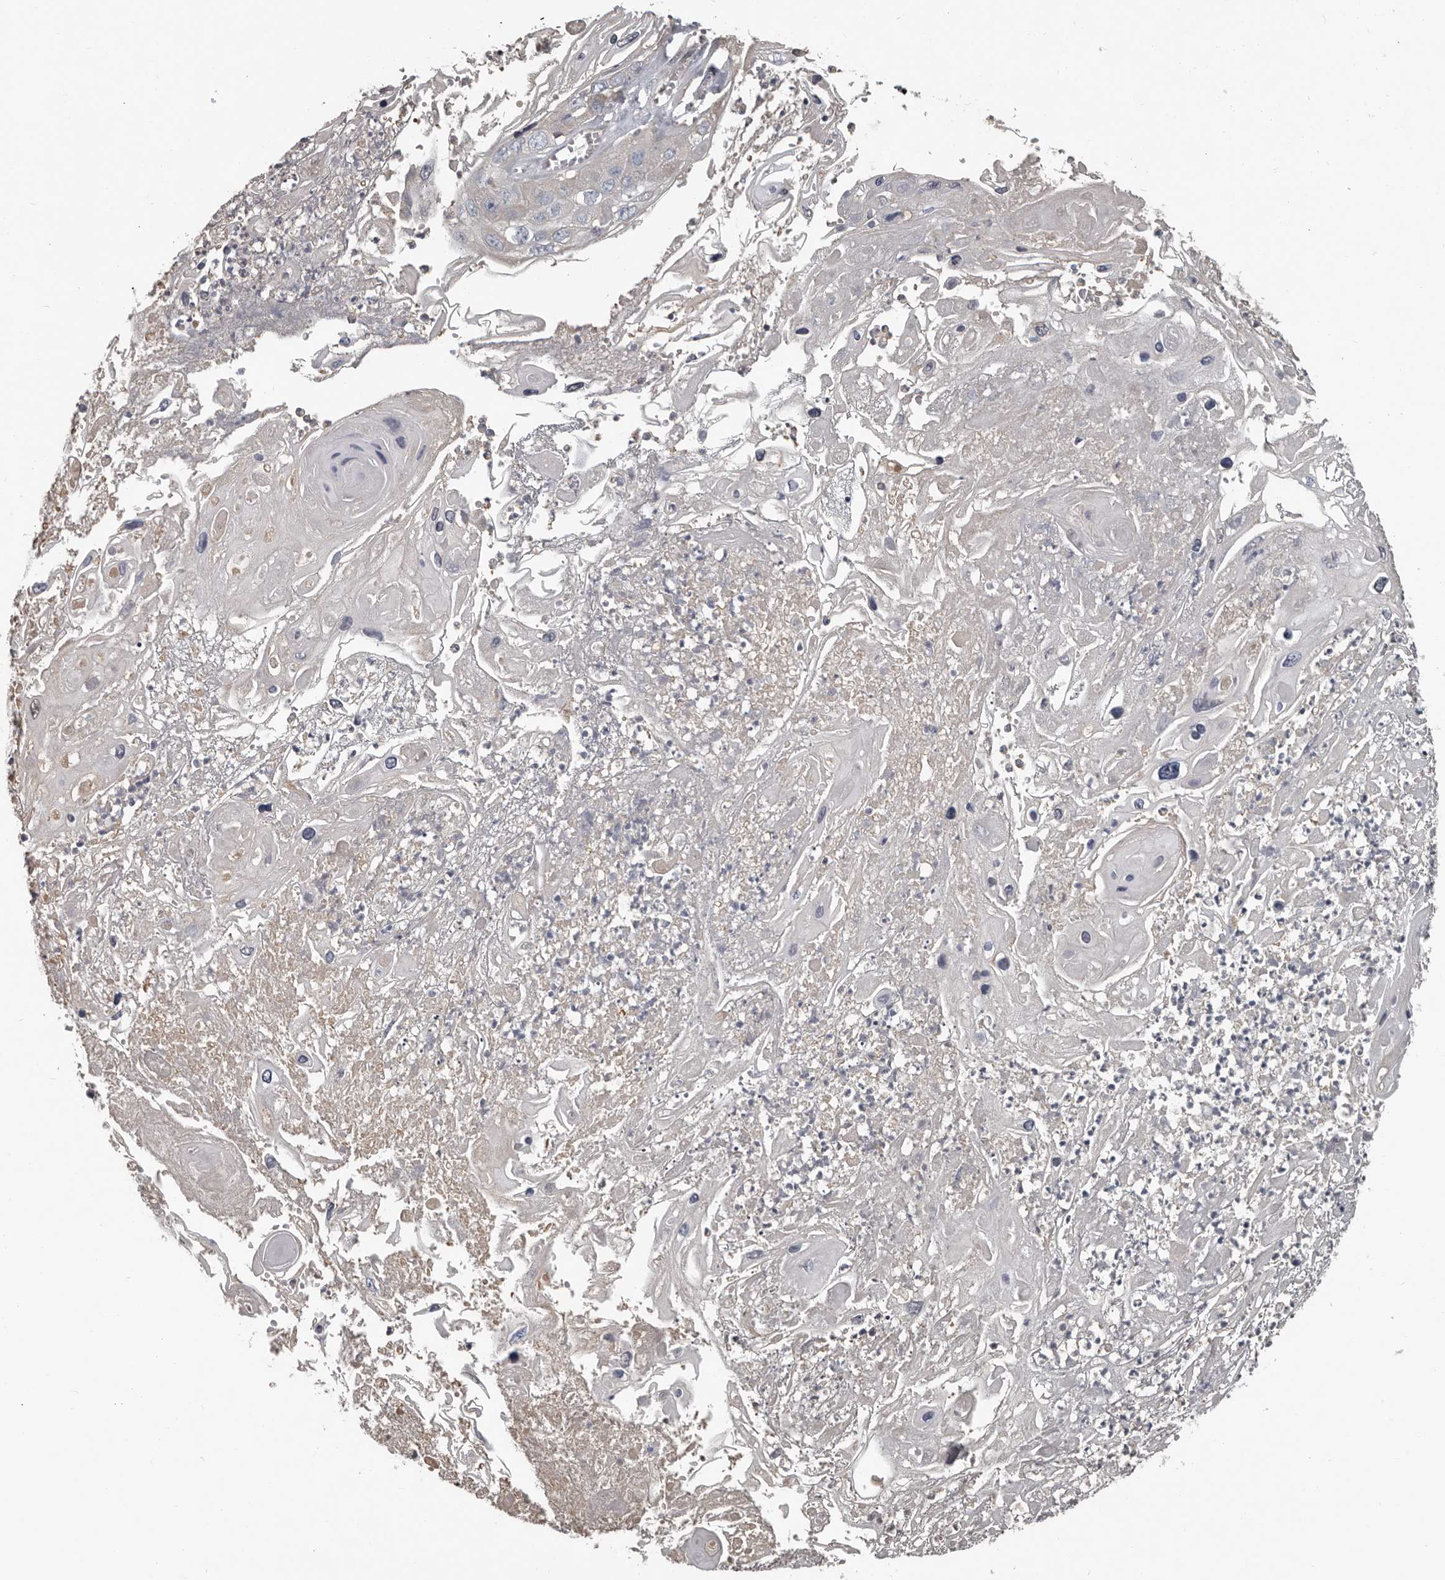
{"staining": {"intensity": "negative", "quantity": "none", "location": "none"}, "tissue": "skin cancer", "cell_type": "Tumor cells", "image_type": "cancer", "snomed": [{"axis": "morphology", "description": "Squamous cell carcinoma, NOS"}, {"axis": "topography", "description": "Skin"}], "caption": "Tumor cells are negative for brown protein staining in skin squamous cell carcinoma.", "gene": "CA6", "patient": {"sex": "male", "age": 55}}